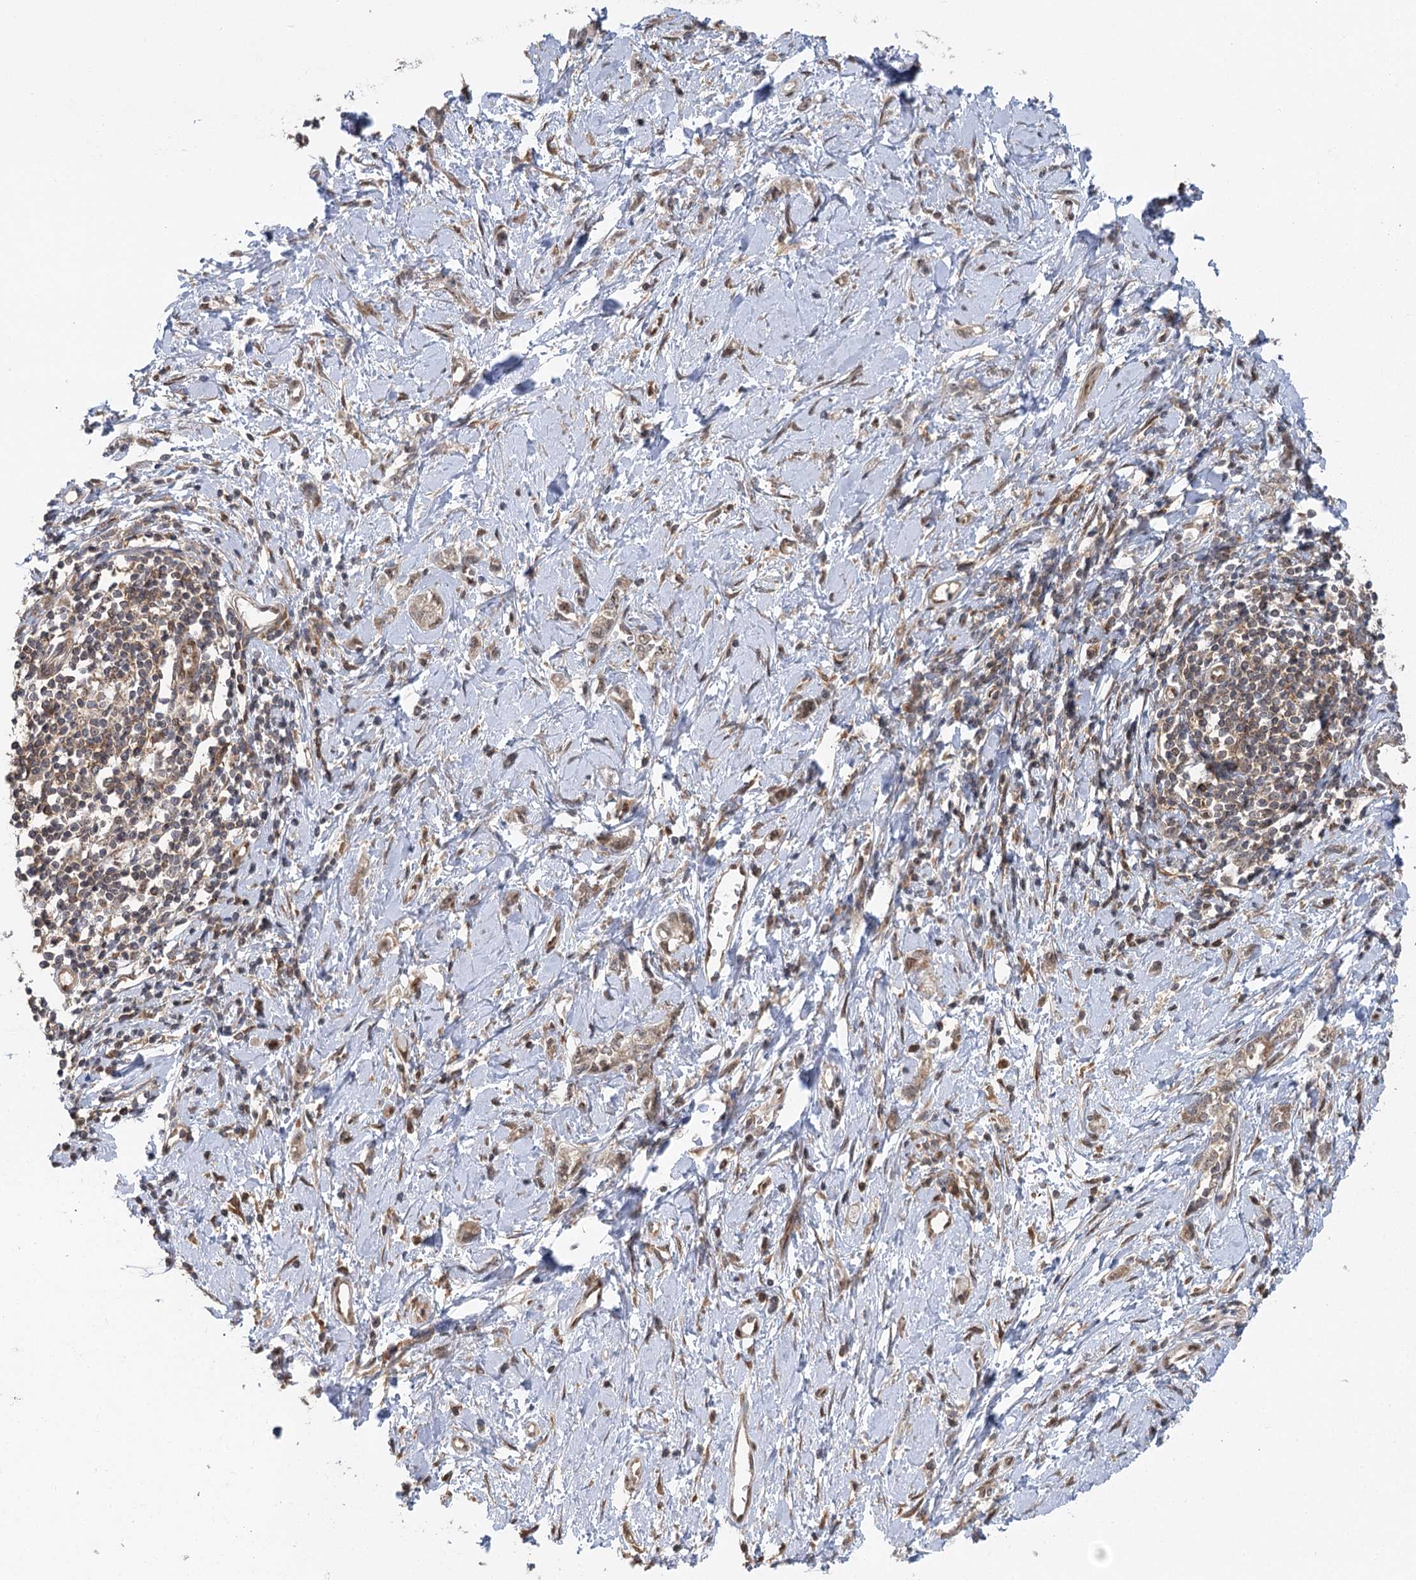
{"staining": {"intensity": "weak", "quantity": "<25%", "location": "cytoplasmic/membranous"}, "tissue": "stomach cancer", "cell_type": "Tumor cells", "image_type": "cancer", "snomed": [{"axis": "morphology", "description": "Adenocarcinoma, NOS"}, {"axis": "topography", "description": "Stomach"}], "caption": "A micrograph of stomach adenocarcinoma stained for a protein shows no brown staining in tumor cells.", "gene": "C12orf4", "patient": {"sex": "female", "age": 76}}